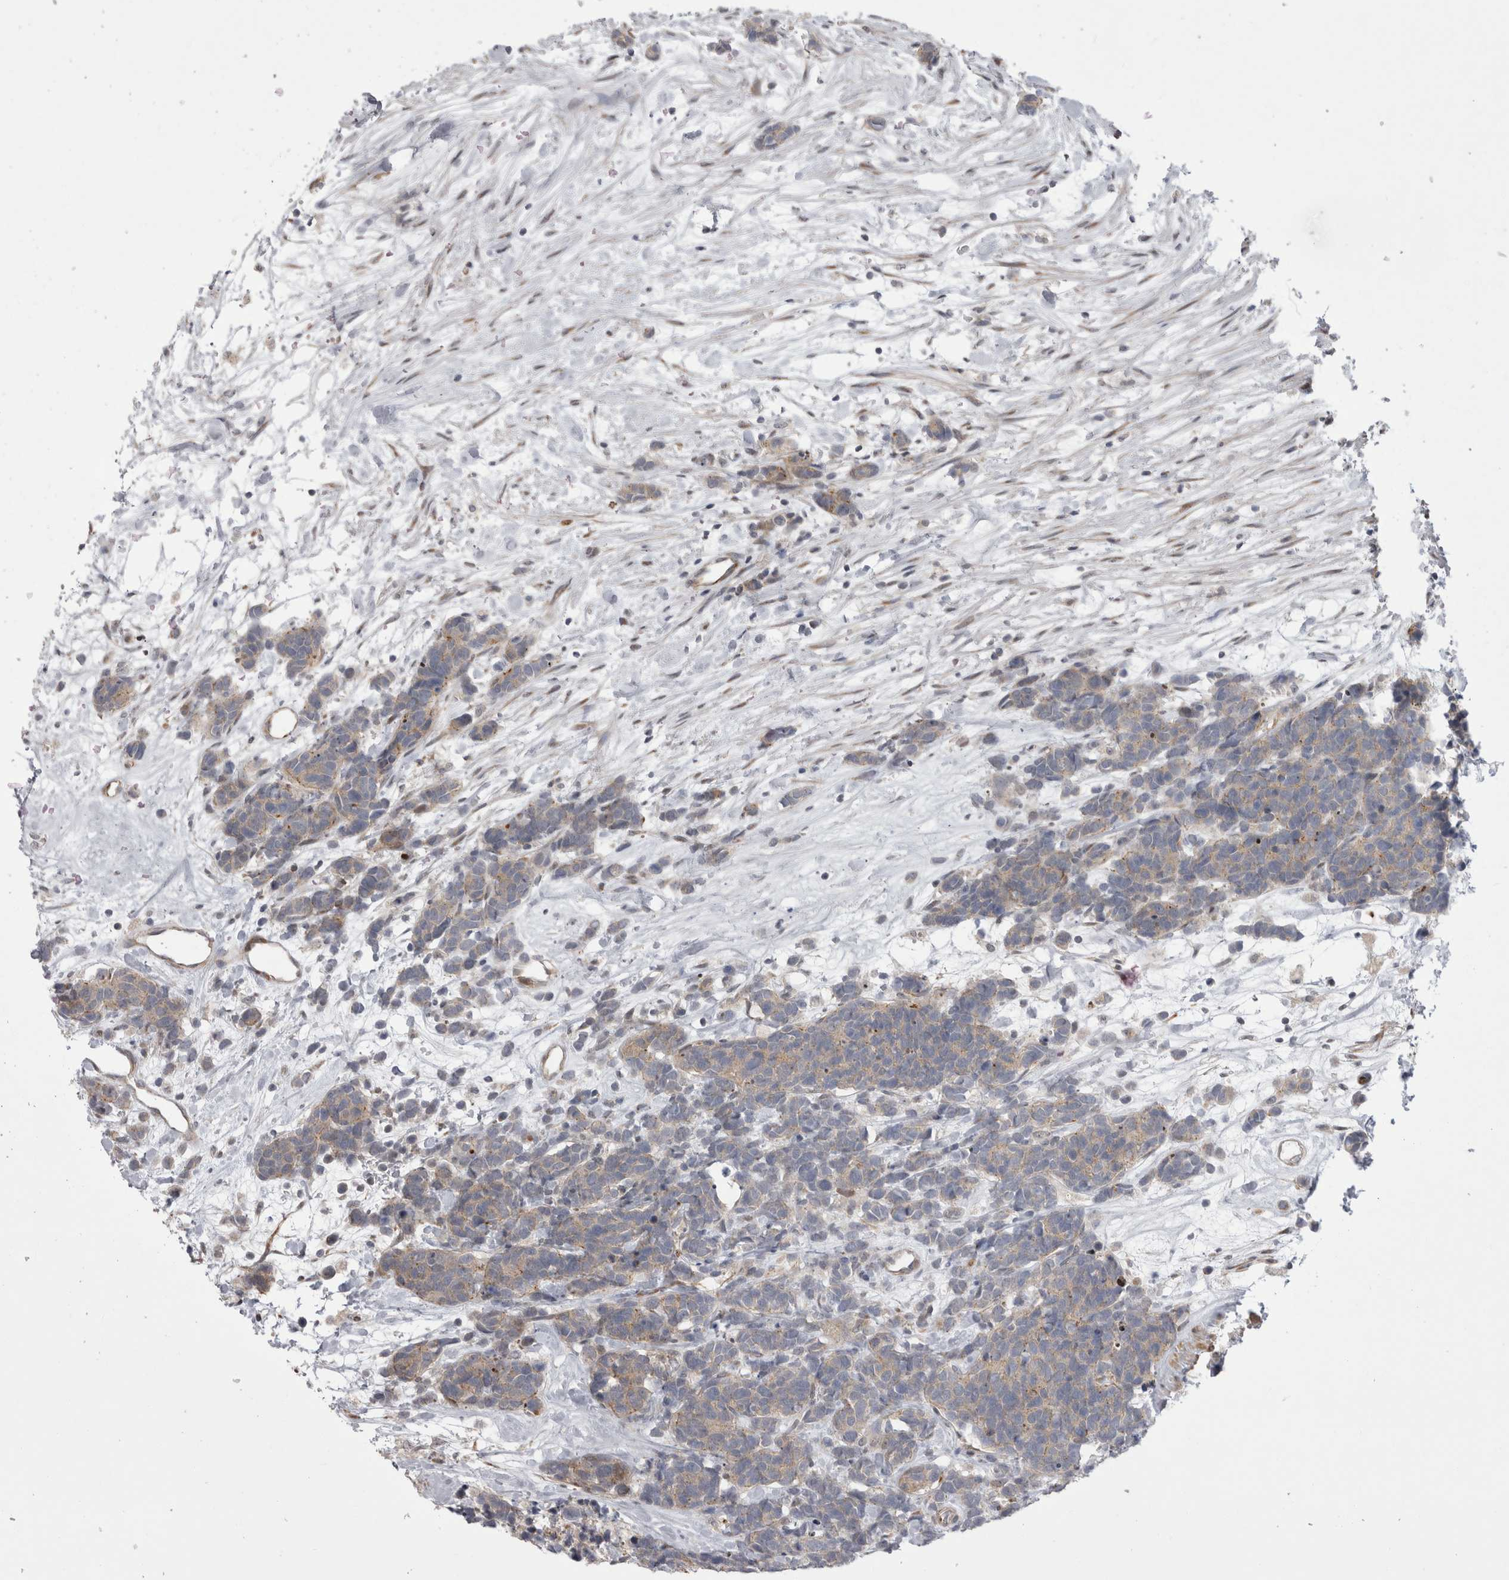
{"staining": {"intensity": "weak", "quantity": "25%-75%", "location": "cytoplasmic/membranous"}, "tissue": "carcinoid", "cell_type": "Tumor cells", "image_type": "cancer", "snomed": [{"axis": "morphology", "description": "Carcinoma, NOS"}, {"axis": "morphology", "description": "Carcinoid, malignant, NOS"}, {"axis": "topography", "description": "Urinary bladder"}], "caption": "Brown immunohistochemical staining in human carcinoid (malignant) reveals weak cytoplasmic/membranous positivity in about 25%-75% of tumor cells.", "gene": "NENF", "patient": {"sex": "male", "age": 57}}